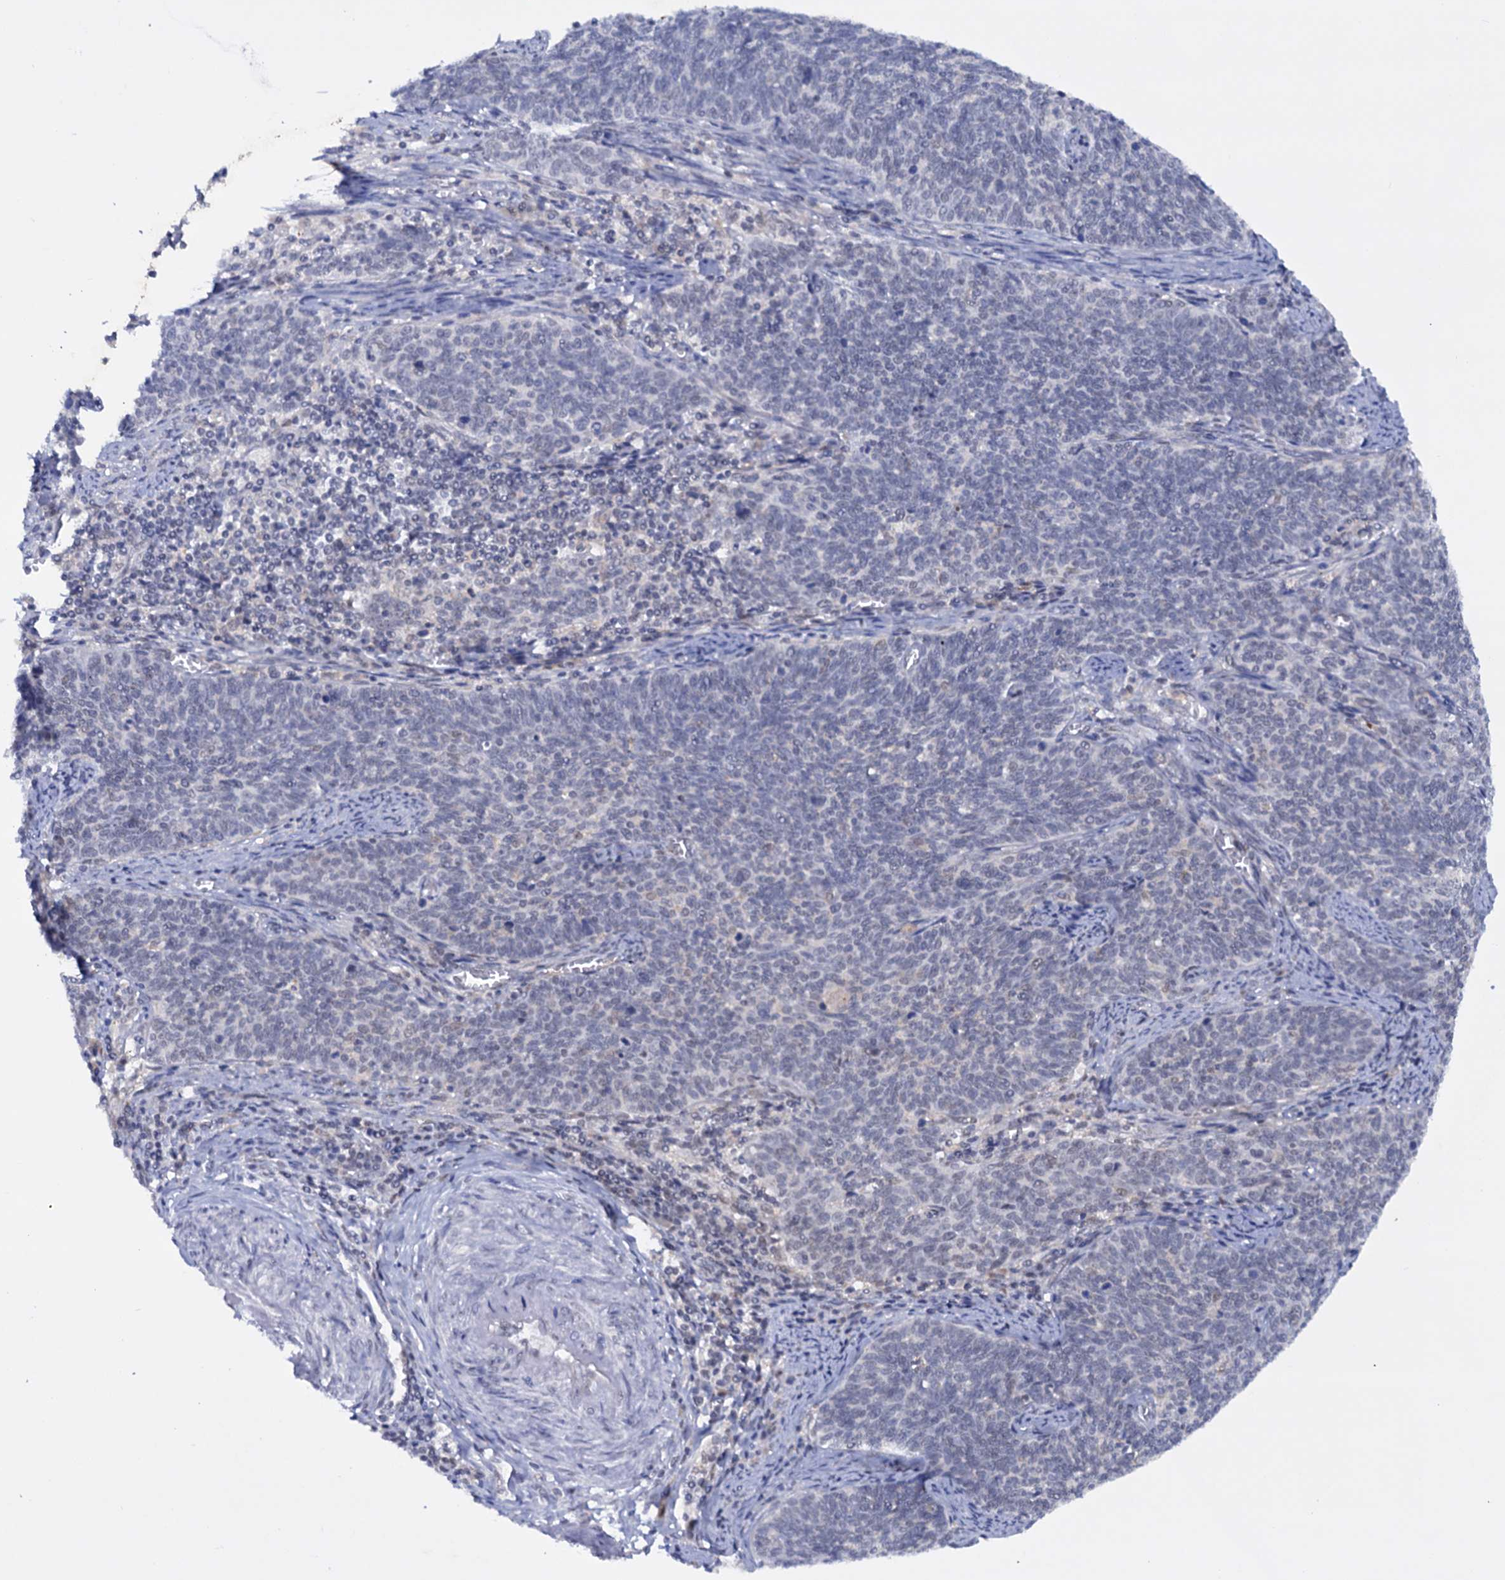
{"staining": {"intensity": "negative", "quantity": "none", "location": "none"}, "tissue": "cervical cancer", "cell_type": "Tumor cells", "image_type": "cancer", "snomed": [{"axis": "morphology", "description": "Squamous cell carcinoma, NOS"}, {"axis": "topography", "description": "Cervix"}], "caption": "An immunohistochemistry photomicrograph of cervical cancer (squamous cell carcinoma) is shown. There is no staining in tumor cells of cervical cancer (squamous cell carcinoma). (DAB IHC with hematoxylin counter stain).", "gene": "TBC1D12", "patient": {"sex": "female", "age": 39}}